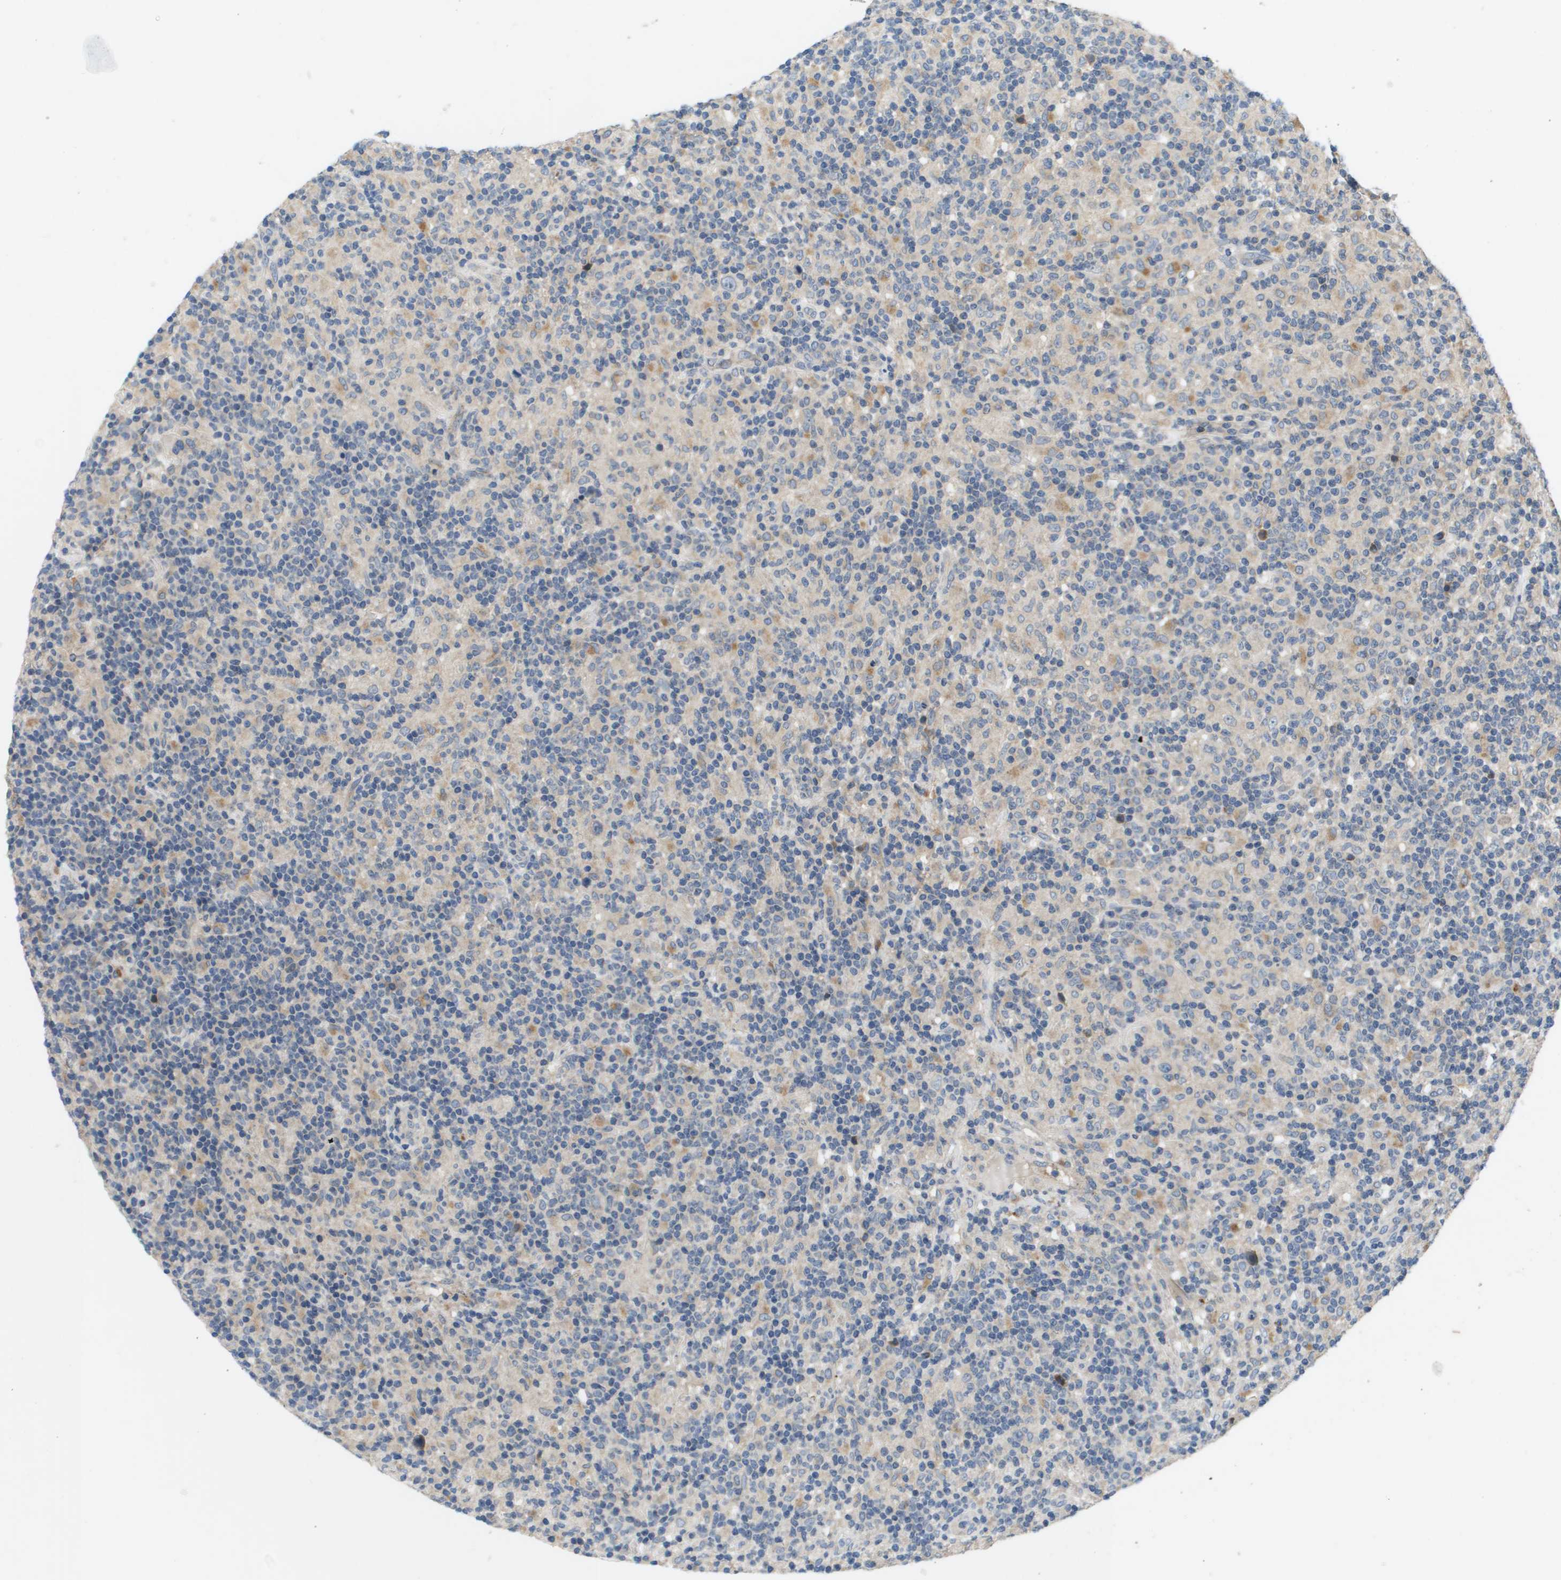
{"staining": {"intensity": "negative", "quantity": "none", "location": "none"}, "tissue": "lymphoma", "cell_type": "Tumor cells", "image_type": "cancer", "snomed": [{"axis": "morphology", "description": "Hodgkin's disease, NOS"}, {"axis": "topography", "description": "Lymph node"}], "caption": "Tumor cells show no significant positivity in lymphoma.", "gene": "SLC25A20", "patient": {"sex": "male", "age": 70}}